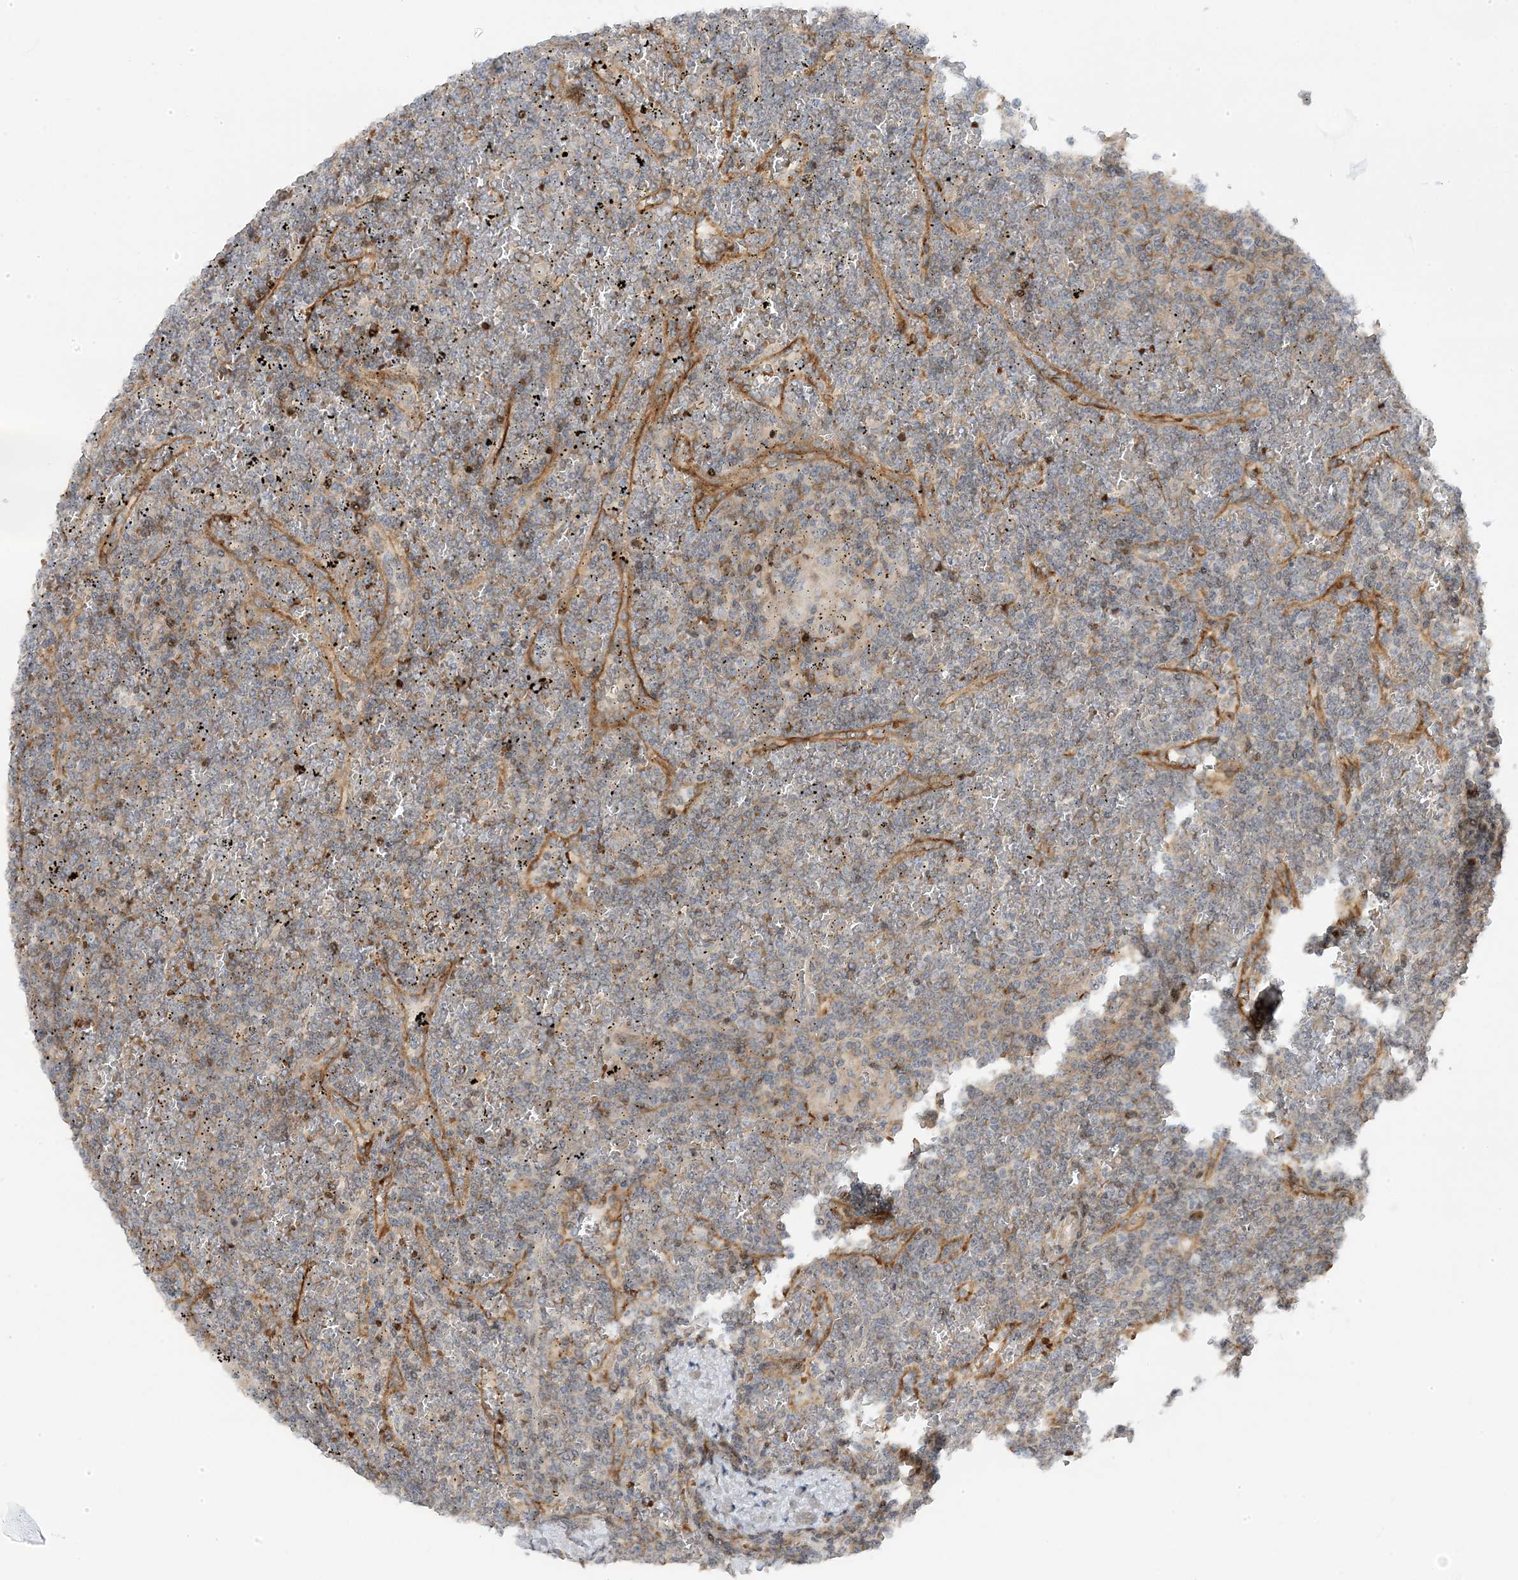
{"staining": {"intensity": "negative", "quantity": "none", "location": "none"}, "tissue": "lymphoma", "cell_type": "Tumor cells", "image_type": "cancer", "snomed": [{"axis": "morphology", "description": "Malignant lymphoma, non-Hodgkin's type, Low grade"}, {"axis": "topography", "description": "Spleen"}], "caption": "Lymphoma was stained to show a protein in brown. There is no significant expression in tumor cells. (Brightfield microscopy of DAB (3,3'-diaminobenzidine) immunohistochemistry (IHC) at high magnification).", "gene": "MAP7D3", "patient": {"sex": "female", "age": 19}}